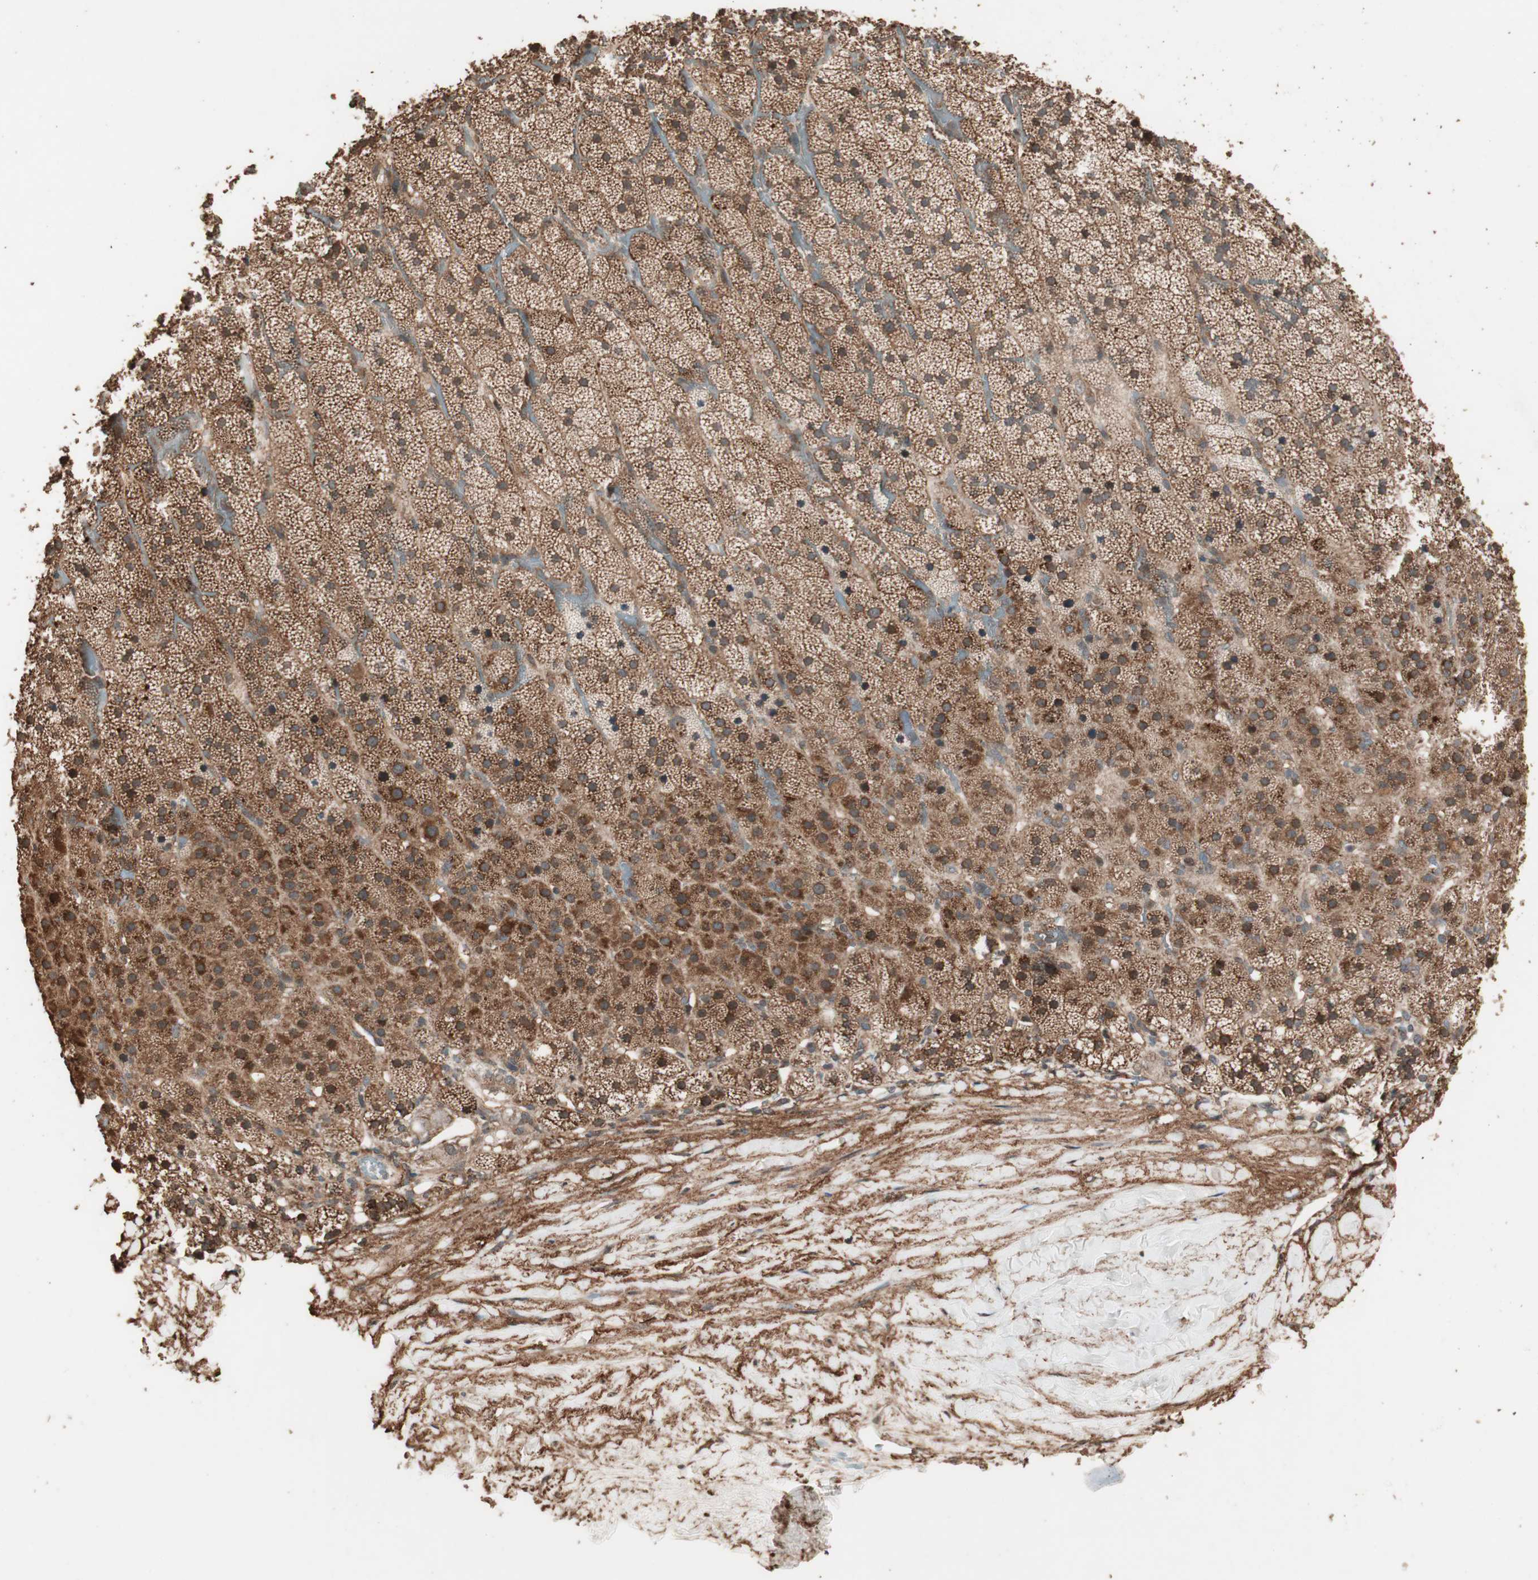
{"staining": {"intensity": "strong", "quantity": "25%-75%", "location": "cytoplasmic/membranous"}, "tissue": "adrenal gland", "cell_type": "Glandular cells", "image_type": "normal", "snomed": [{"axis": "morphology", "description": "Normal tissue, NOS"}, {"axis": "topography", "description": "Adrenal gland"}], "caption": "DAB (3,3'-diaminobenzidine) immunohistochemical staining of normal adrenal gland displays strong cytoplasmic/membranous protein positivity in approximately 25%-75% of glandular cells.", "gene": "USP20", "patient": {"sex": "male", "age": 35}}